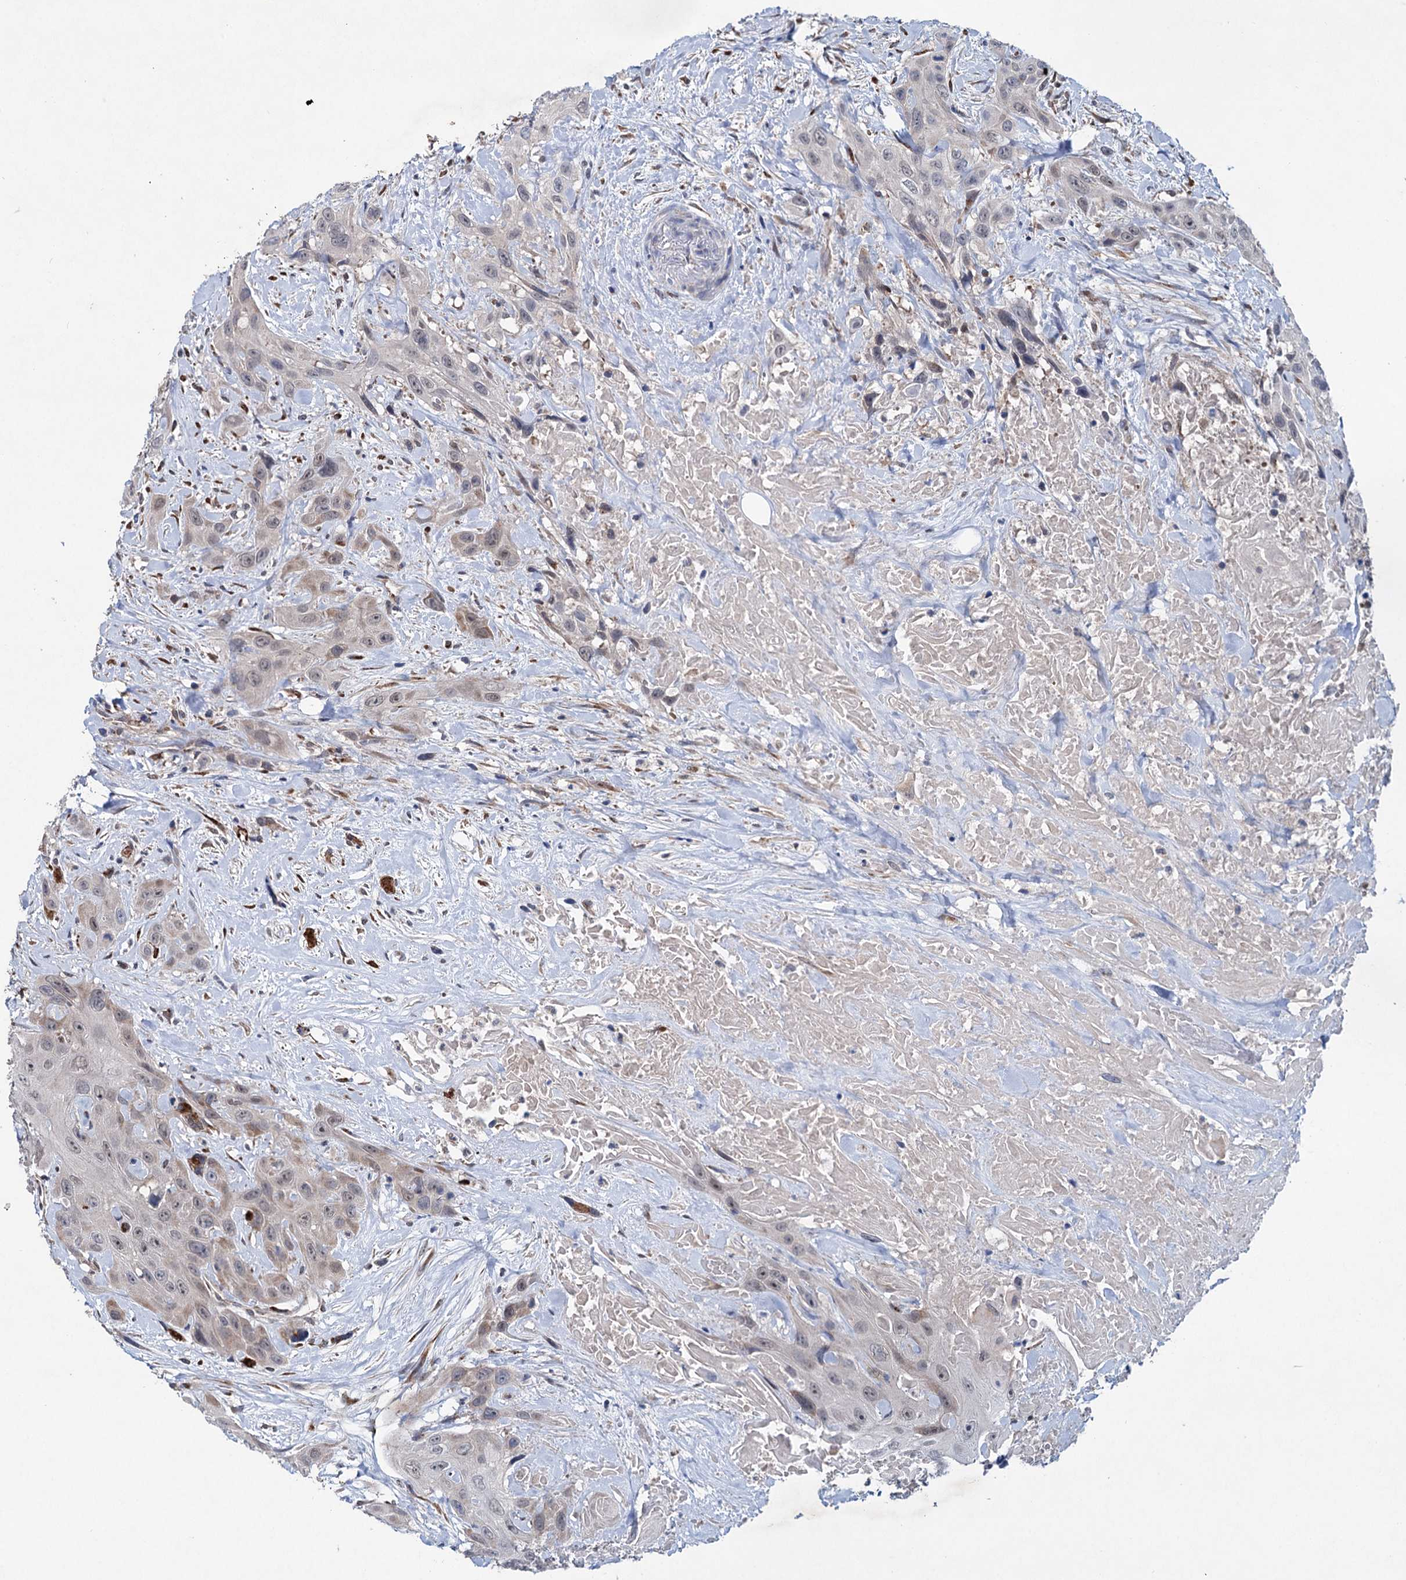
{"staining": {"intensity": "weak", "quantity": "25%-75%", "location": "cytoplasmic/membranous"}, "tissue": "head and neck cancer", "cell_type": "Tumor cells", "image_type": "cancer", "snomed": [{"axis": "morphology", "description": "Squamous cell carcinoma, NOS"}, {"axis": "topography", "description": "Head-Neck"}], "caption": "Immunohistochemical staining of human head and neck squamous cell carcinoma shows low levels of weak cytoplasmic/membranous positivity in approximately 25%-75% of tumor cells. (IHC, brightfield microscopy, high magnification).", "gene": "EYA4", "patient": {"sex": "male", "age": 81}}